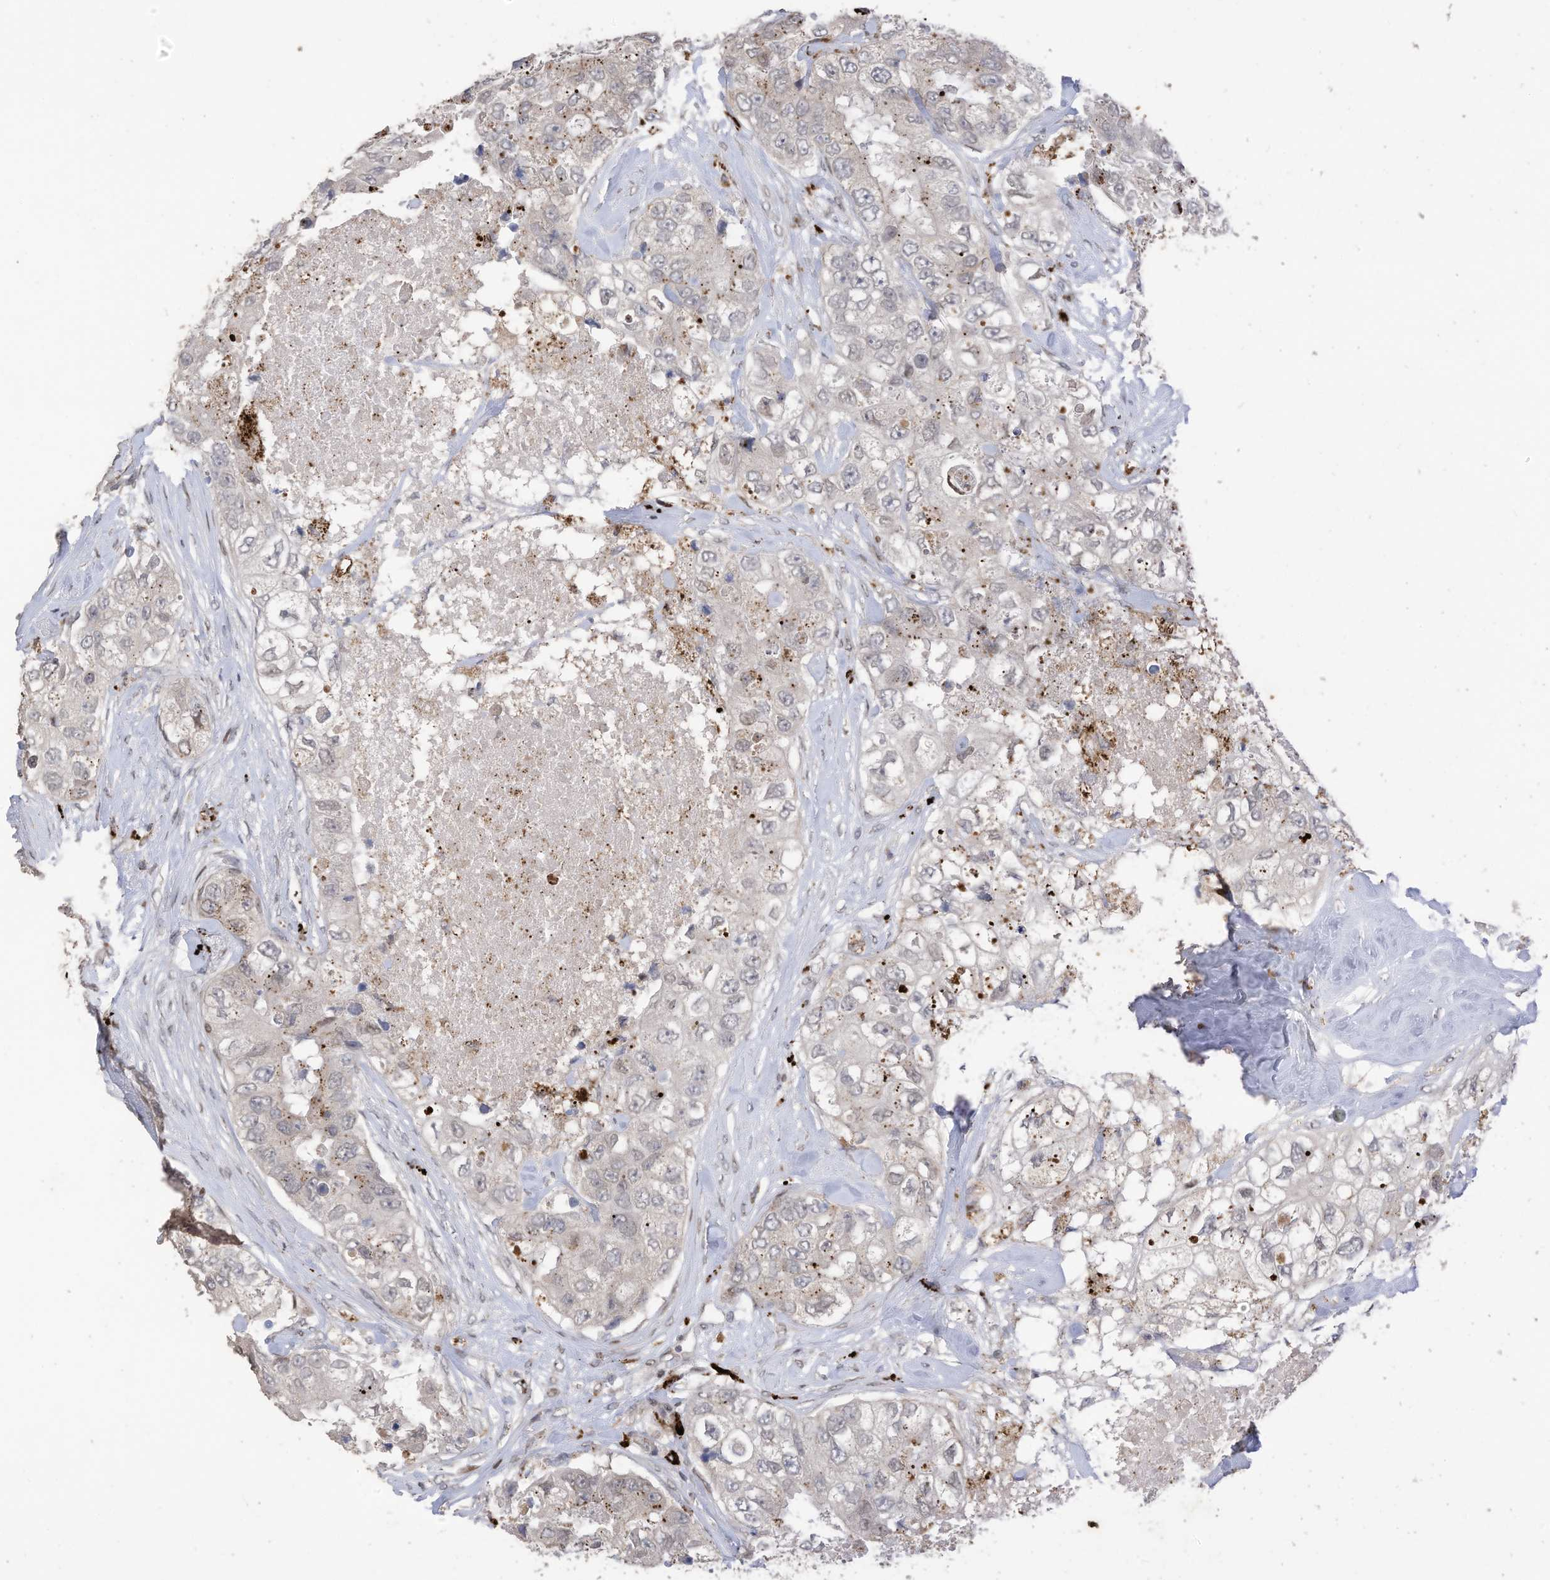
{"staining": {"intensity": "negative", "quantity": "none", "location": "none"}, "tissue": "breast cancer", "cell_type": "Tumor cells", "image_type": "cancer", "snomed": [{"axis": "morphology", "description": "Duct carcinoma"}, {"axis": "topography", "description": "Breast"}], "caption": "This is a photomicrograph of immunohistochemistry (IHC) staining of breast infiltrating ductal carcinoma, which shows no staining in tumor cells.", "gene": "RABL3", "patient": {"sex": "female", "age": 62}}